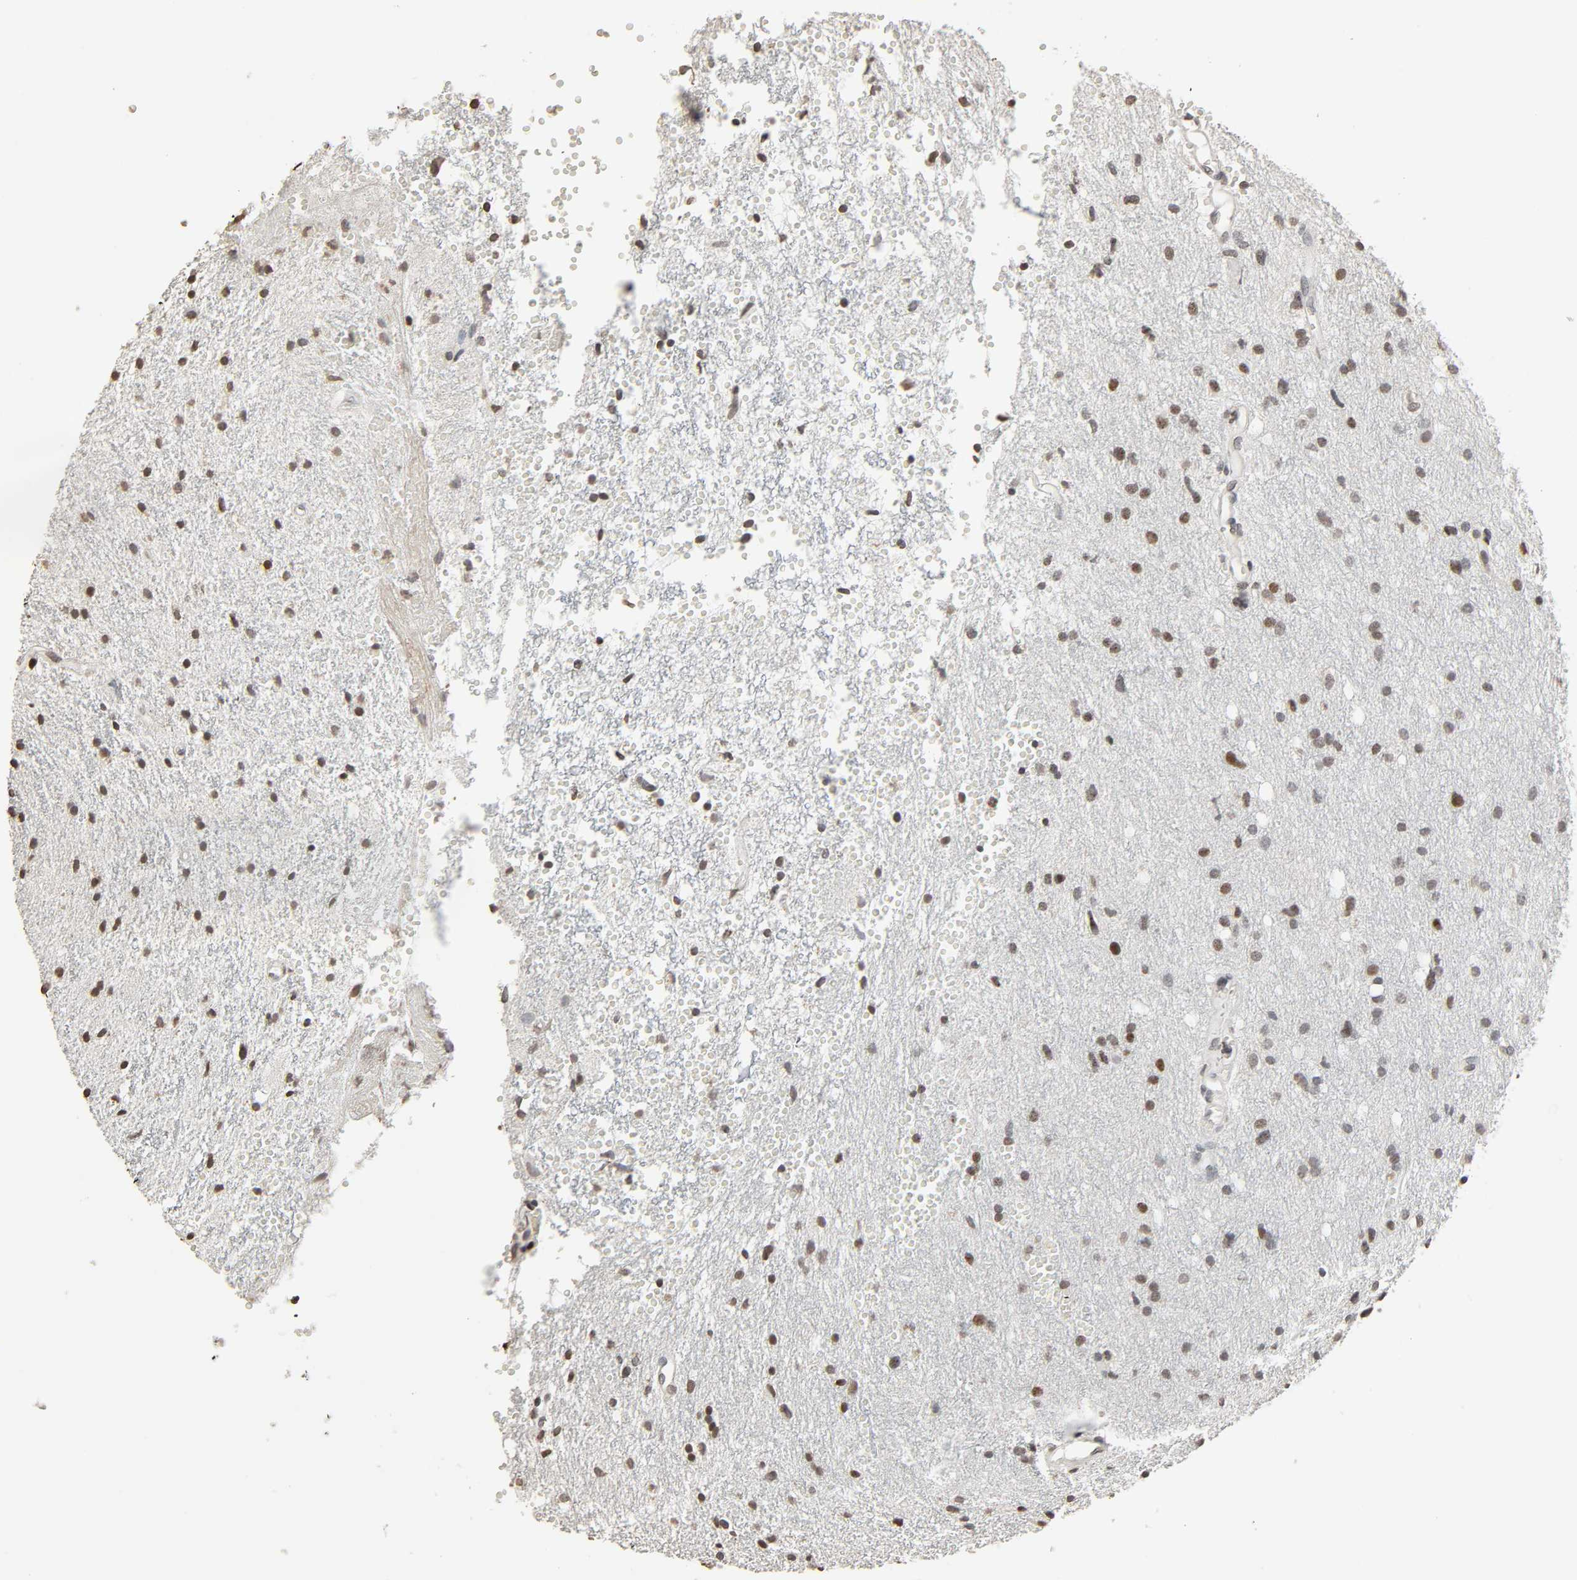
{"staining": {"intensity": "weak", "quantity": "<25%", "location": "nuclear"}, "tissue": "glioma", "cell_type": "Tumor cells", "image_type": "cancer", "snomed": [{"axis": "morphology", "description": "Glioma, malignant, High grade"}, {"axis": "topography", "description": "Brain"}], "caption": "Malignant glioma (high-grade) stained for a protein using immunohistochemistry (IHC) shows no staining tumor cells.", "gene": "STK4", "patient": {"sex": "female", "age": 59}}